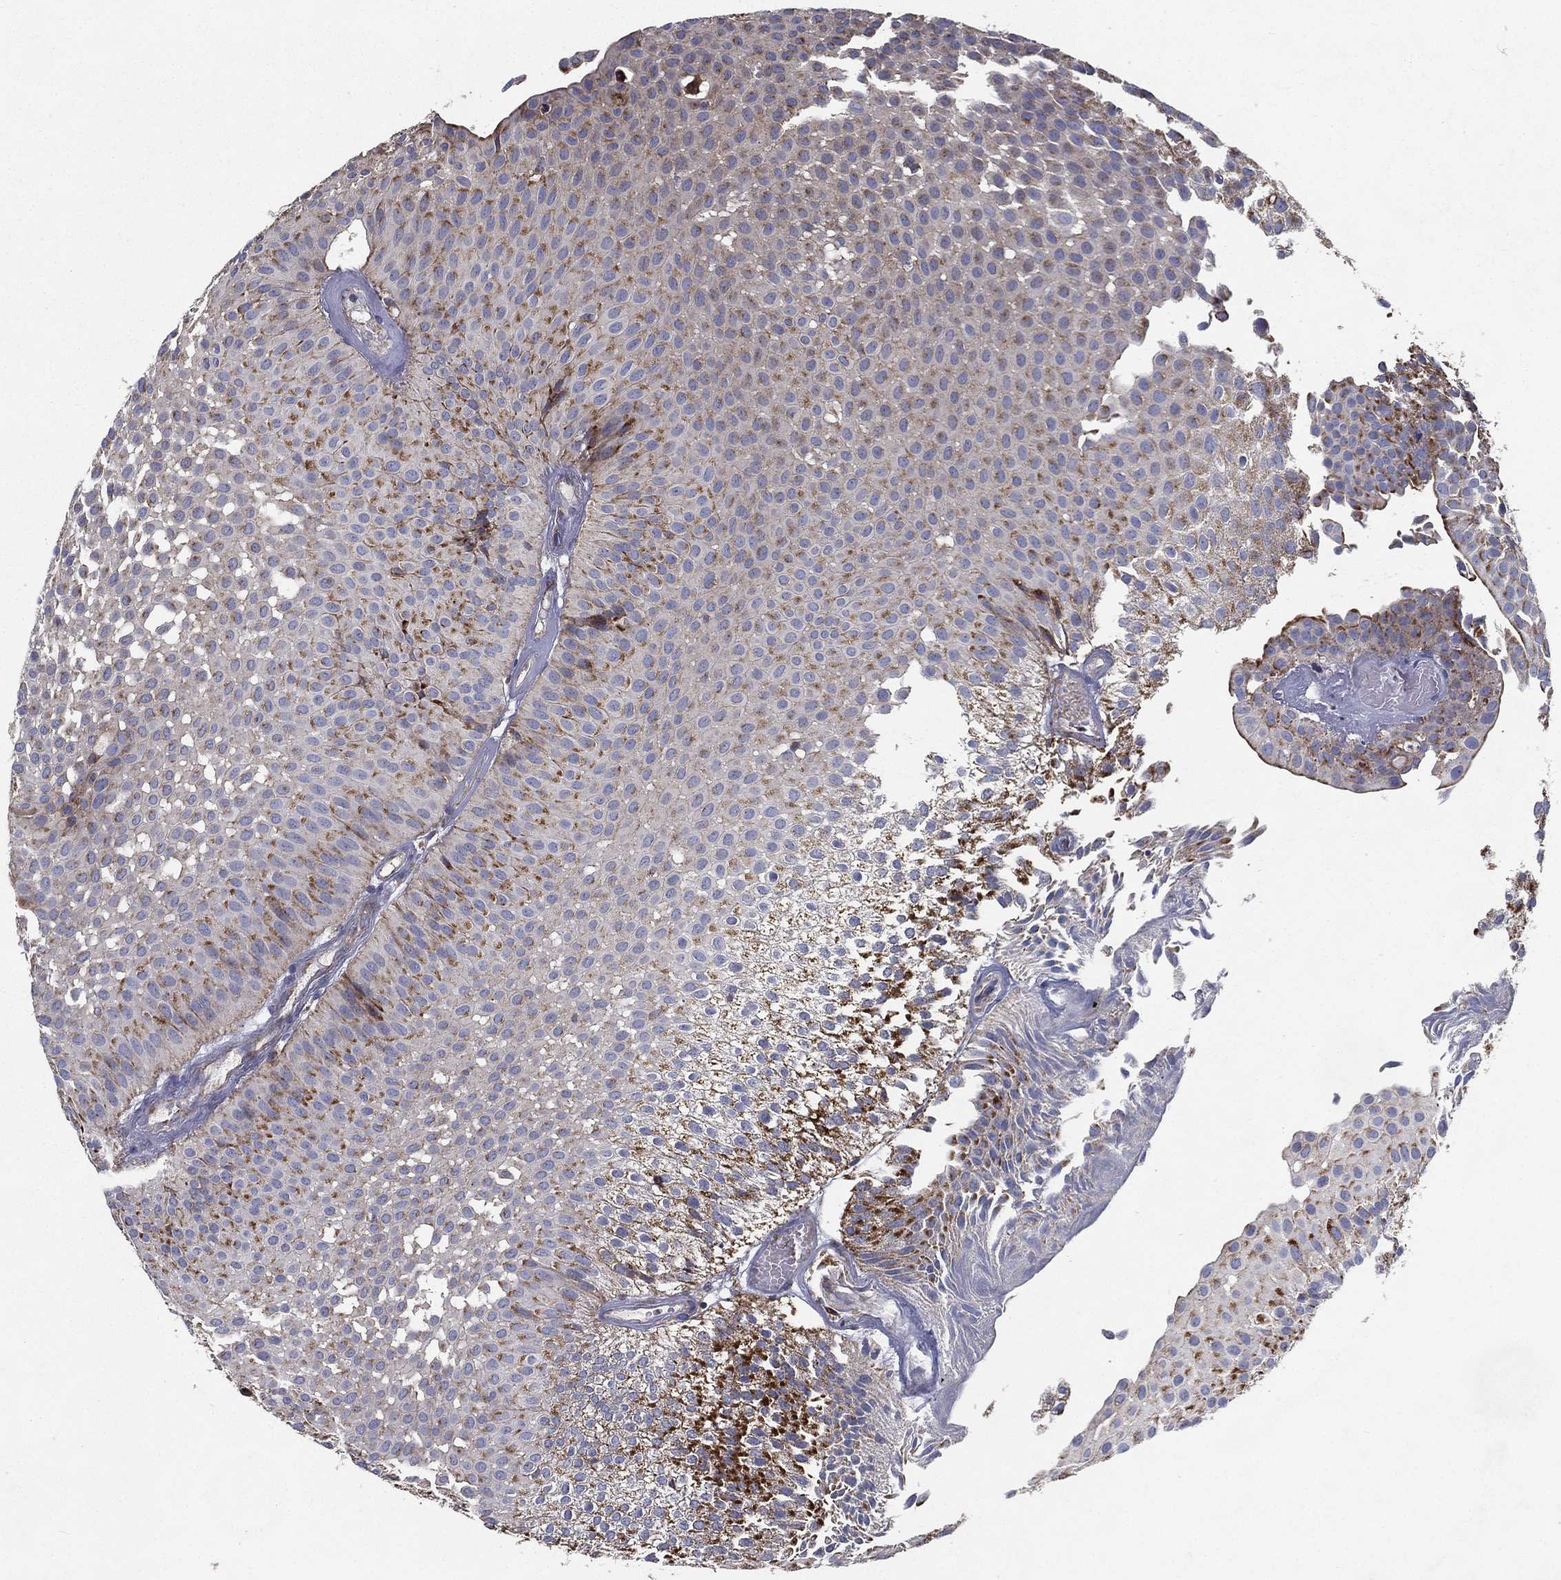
{"staining": {"intensity": "moderate", "quantity": "<25%", "location": "cytoplasmic/membranous"}, "tissue": "urothelial cancer", "cell_type": "Tumor cells", "image_type": "cancer", "snomed": [{"axis": "morphology", "description": "Urothelial carcinoma, Low grade"}, {"axis": "topography", "description": "Urinary bladder"}], "caption": "Protein staining of low-grade urothelial carcinoma tissue shows moderate cytoplasmic/membranous positivity in approximately <25% of tumor cells. The staining was performed using DAB, with brown indicating positive protein expression. Nuclei are stained blue with hematoxylin.", "gene": "MT-CYB", "patient": {"sex": "male", "age": 64}}